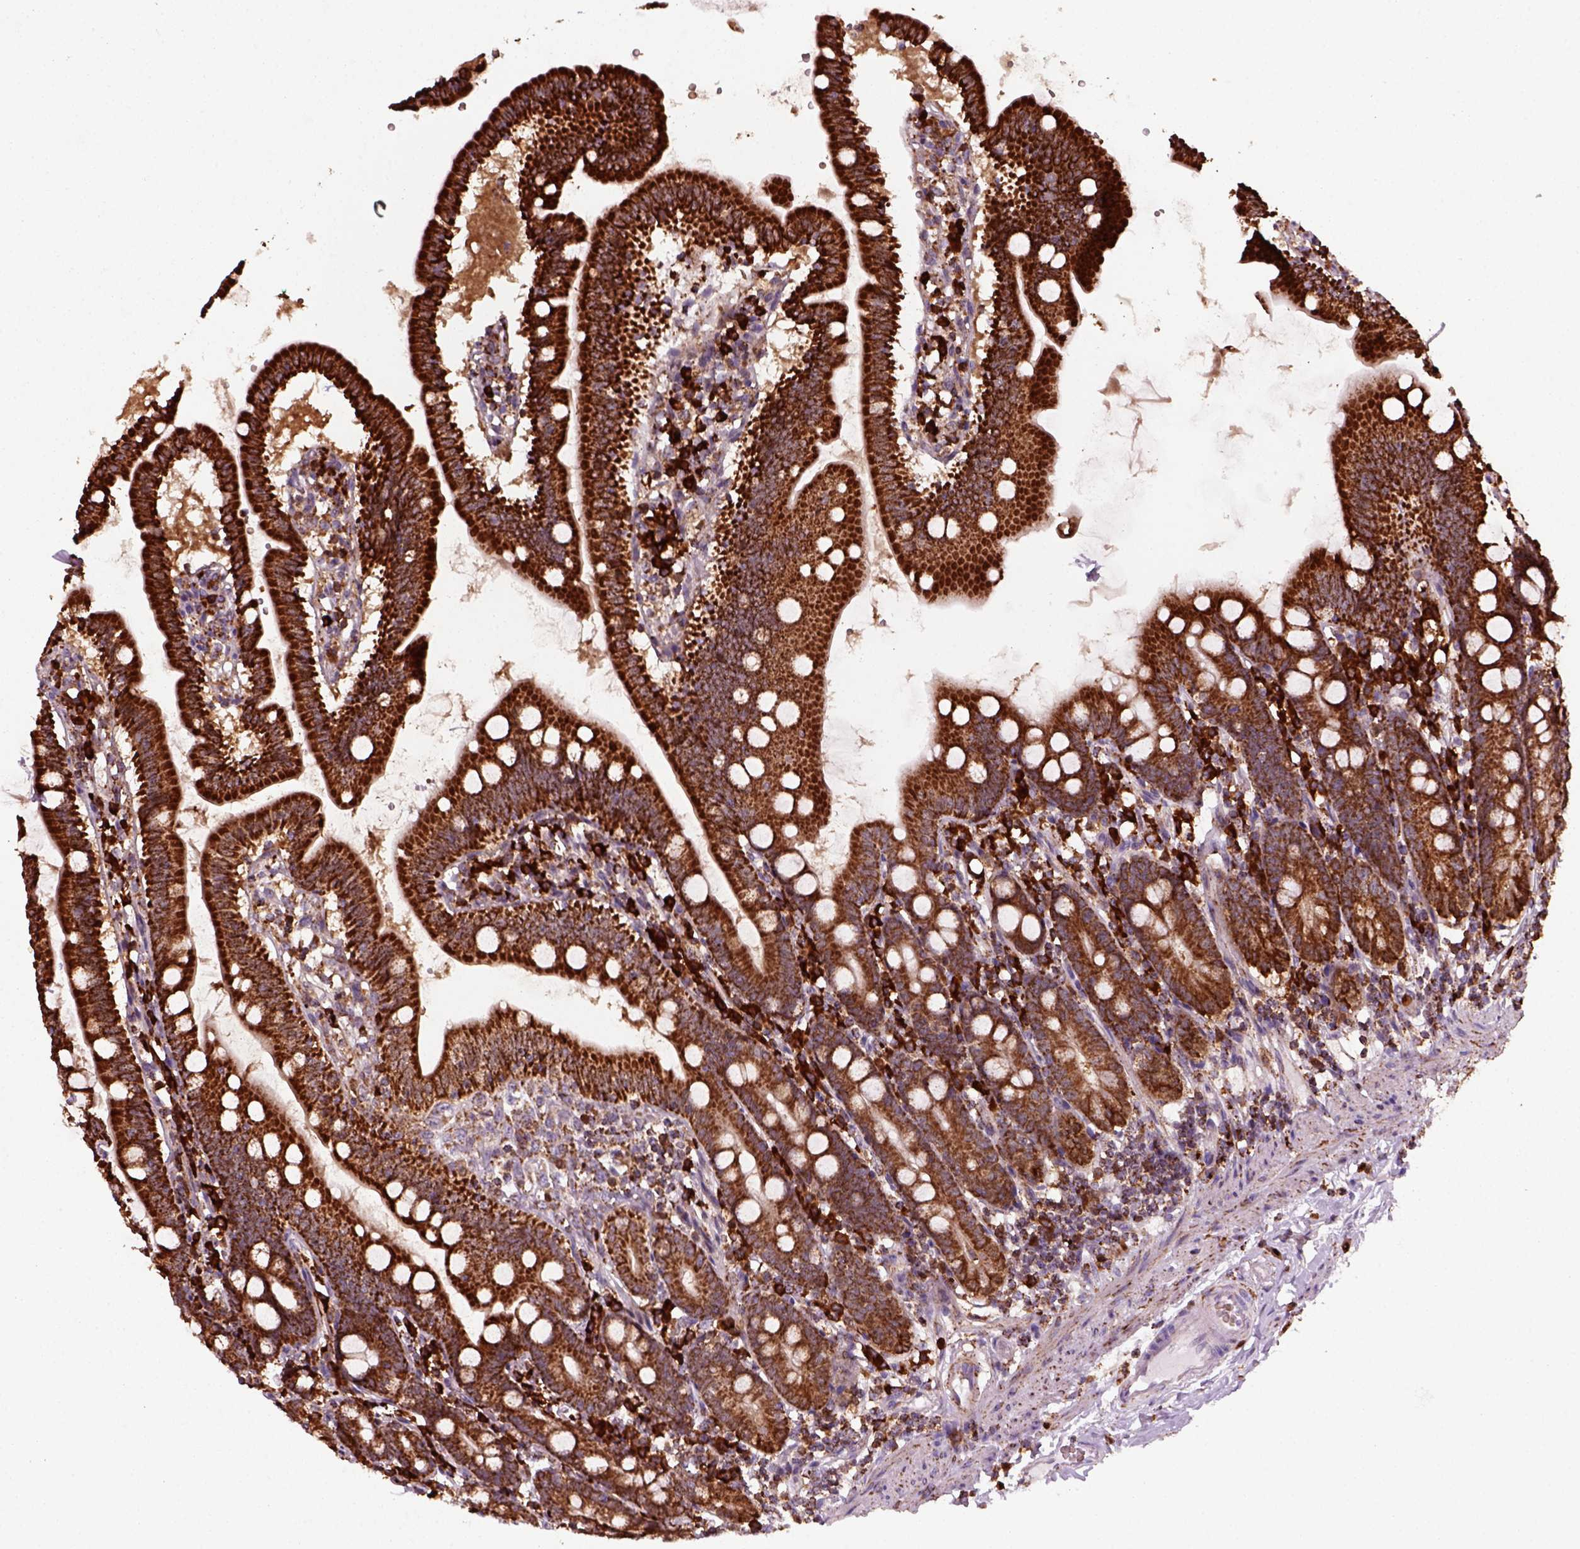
{"staining": {"intensity": "strong", "quantity": ">75%", "location": "cytoplasmic/membranous"}, "tissue": "duodenum", "cell_type": "Glandular cells", "image_type": "normal", "snomed": [{"axis": "morphology", "description": "Normal tissue, NOS"}, {"axis": "topography", "description": "Duodenum"}], "caption": "A brown stain highlights strong cytoplasmic/membranous expression of a protein in glandular cells of benign human duodenum.", "gene": "NUDT16L1", "patient": {"sex": "female", "age": 67}}